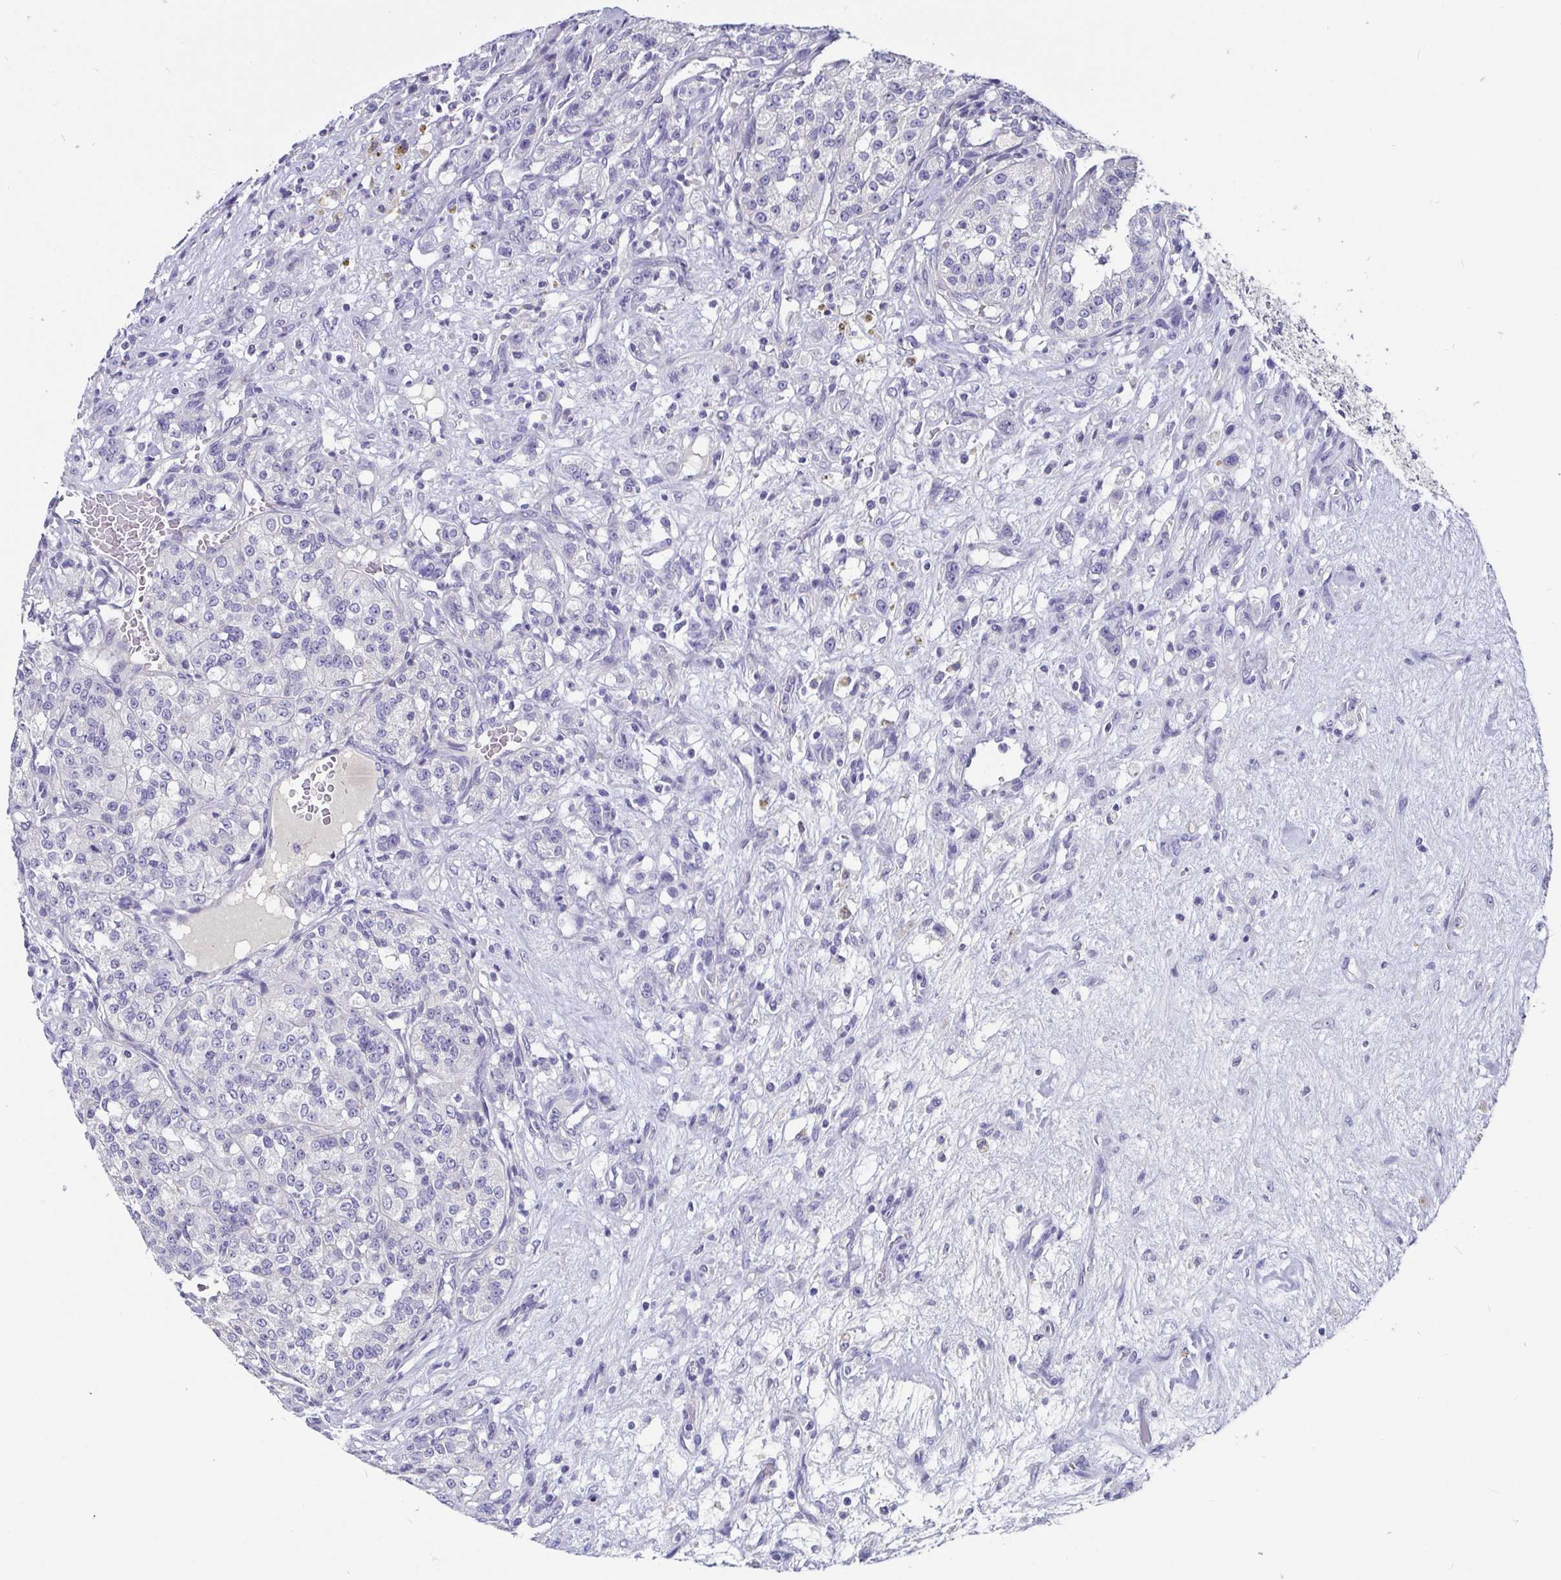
{"staining": {"intensity": "negative", "quantity": "none", "location": "none"}, "tissue": "renal cancer", "cell_type": "Tumor cells", "image_type": "cancer", "snomed": [{"axis": "morphology", "description": "Adenocarcinoma, NOS"}, {"axis": "topography", "description": "Kidney"}], "caption": "An immunohistochemistry (IHC) micrograph of adenocarcinoma (renal) is shown. There is no staining in tumor cells of adenocarcinoma (renal). (IHC, brightfield microscopy, high magnification).", "gene": "ADAMTS6", "patient": {"sex": "female", "age": 63}}